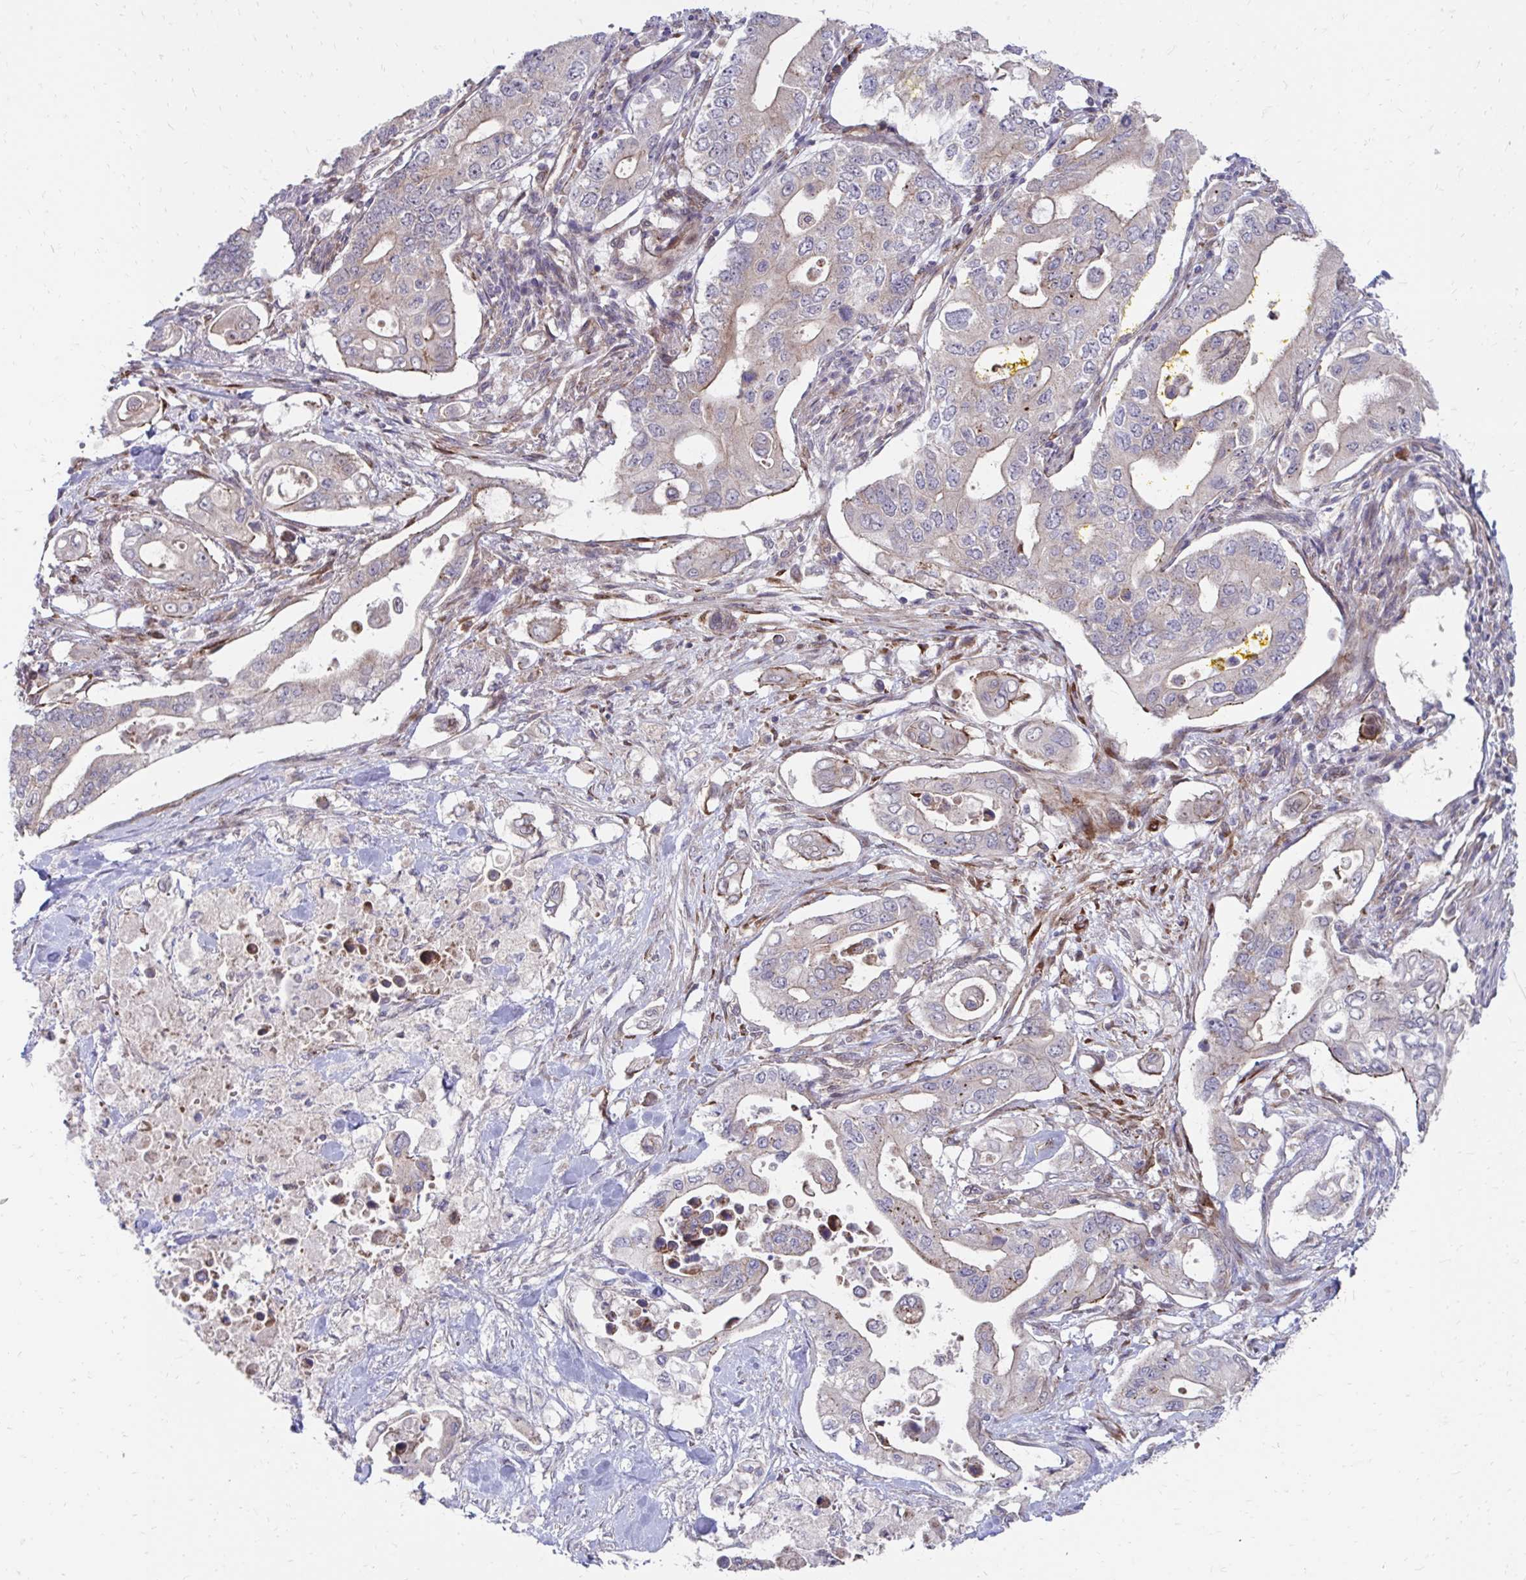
{"staining": {"intensity": "negative", "quantity": "none", "location": "none"}, "tissue": "pancreatic cancer", "cell_type": "Tumor cells", "image_type": "cancer", "snomed": [{"axis": "morphology", "description": "Adenocarcinoma, NOS"}, {"axis": "topography", "description": "Pancreas"}], "caption": "DAB (3,3'-diaminobenzidine) immunohistochemical staining of pancreatic cancer displays no significant staining in tumor cells. Brightfield microscopy of IHC stained with DAB (3,3'-diaminobenzidine) (brown) and hematoxylin (blue), captured at high magnification.", "gene": "ITPR2", "patient": {"sex": "female", "age": 63}}